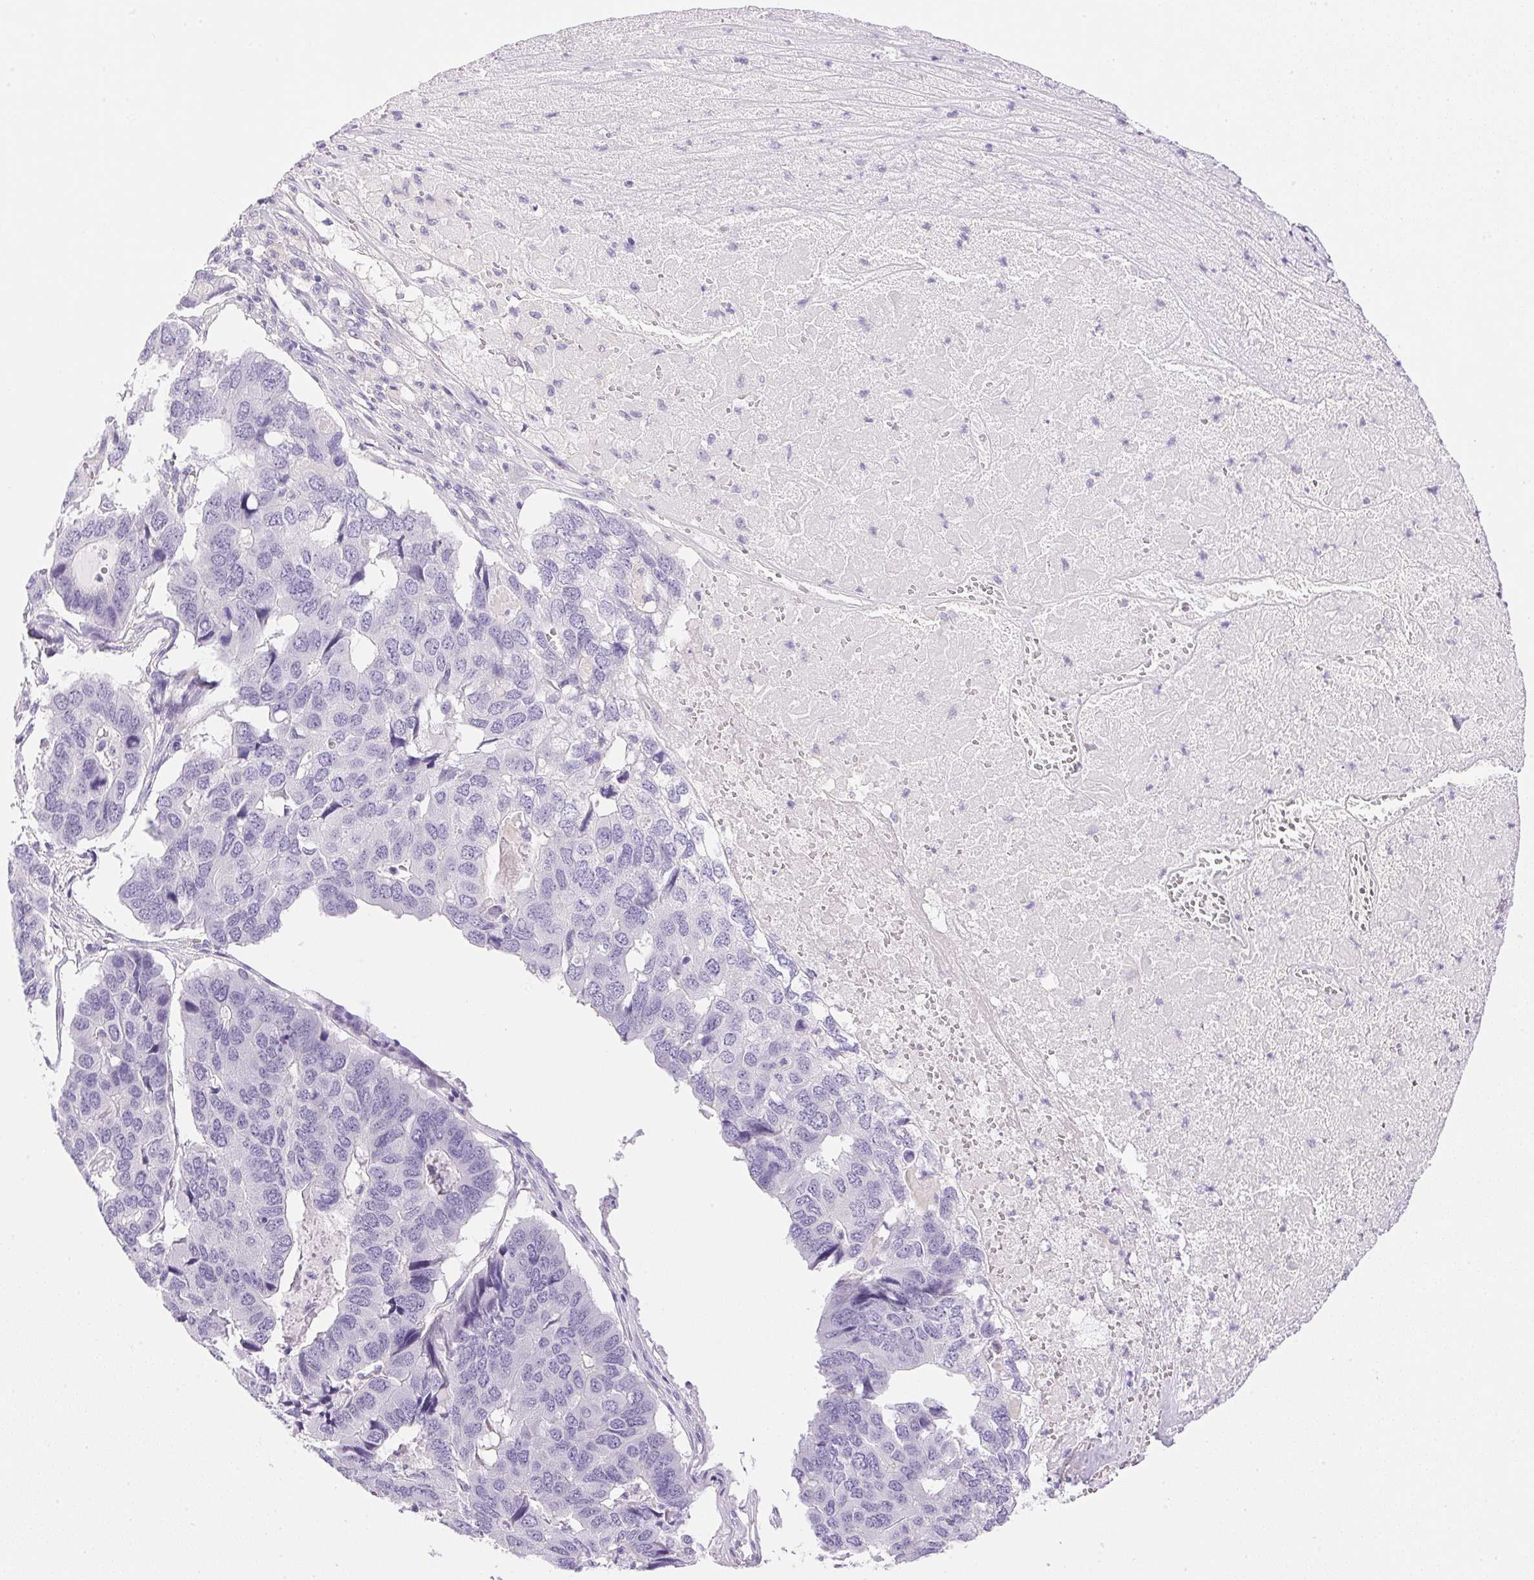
{"staining": {"intensity": "negative", "quantity": "none", "location": "none"}, "tissue": "pancreatic cancer", "cell_type": "Tumor cells", "image_type": "cancer", "snomed": [{"axis": "morphology", "description": "Adenocarcinoma, NOS"}, {"axis": "topography", "description": "Pancreas"}], "caption": "An image of pancreatic cancer stained for a protein displays no brown staining in tumor cells. (DAB (3,3'-diaminobenzidine) IHC visualized using brightfield microscopy, high magnification).", "gene": "ATP6V0A4", "patient": {"sex": "male", "age": 50}}